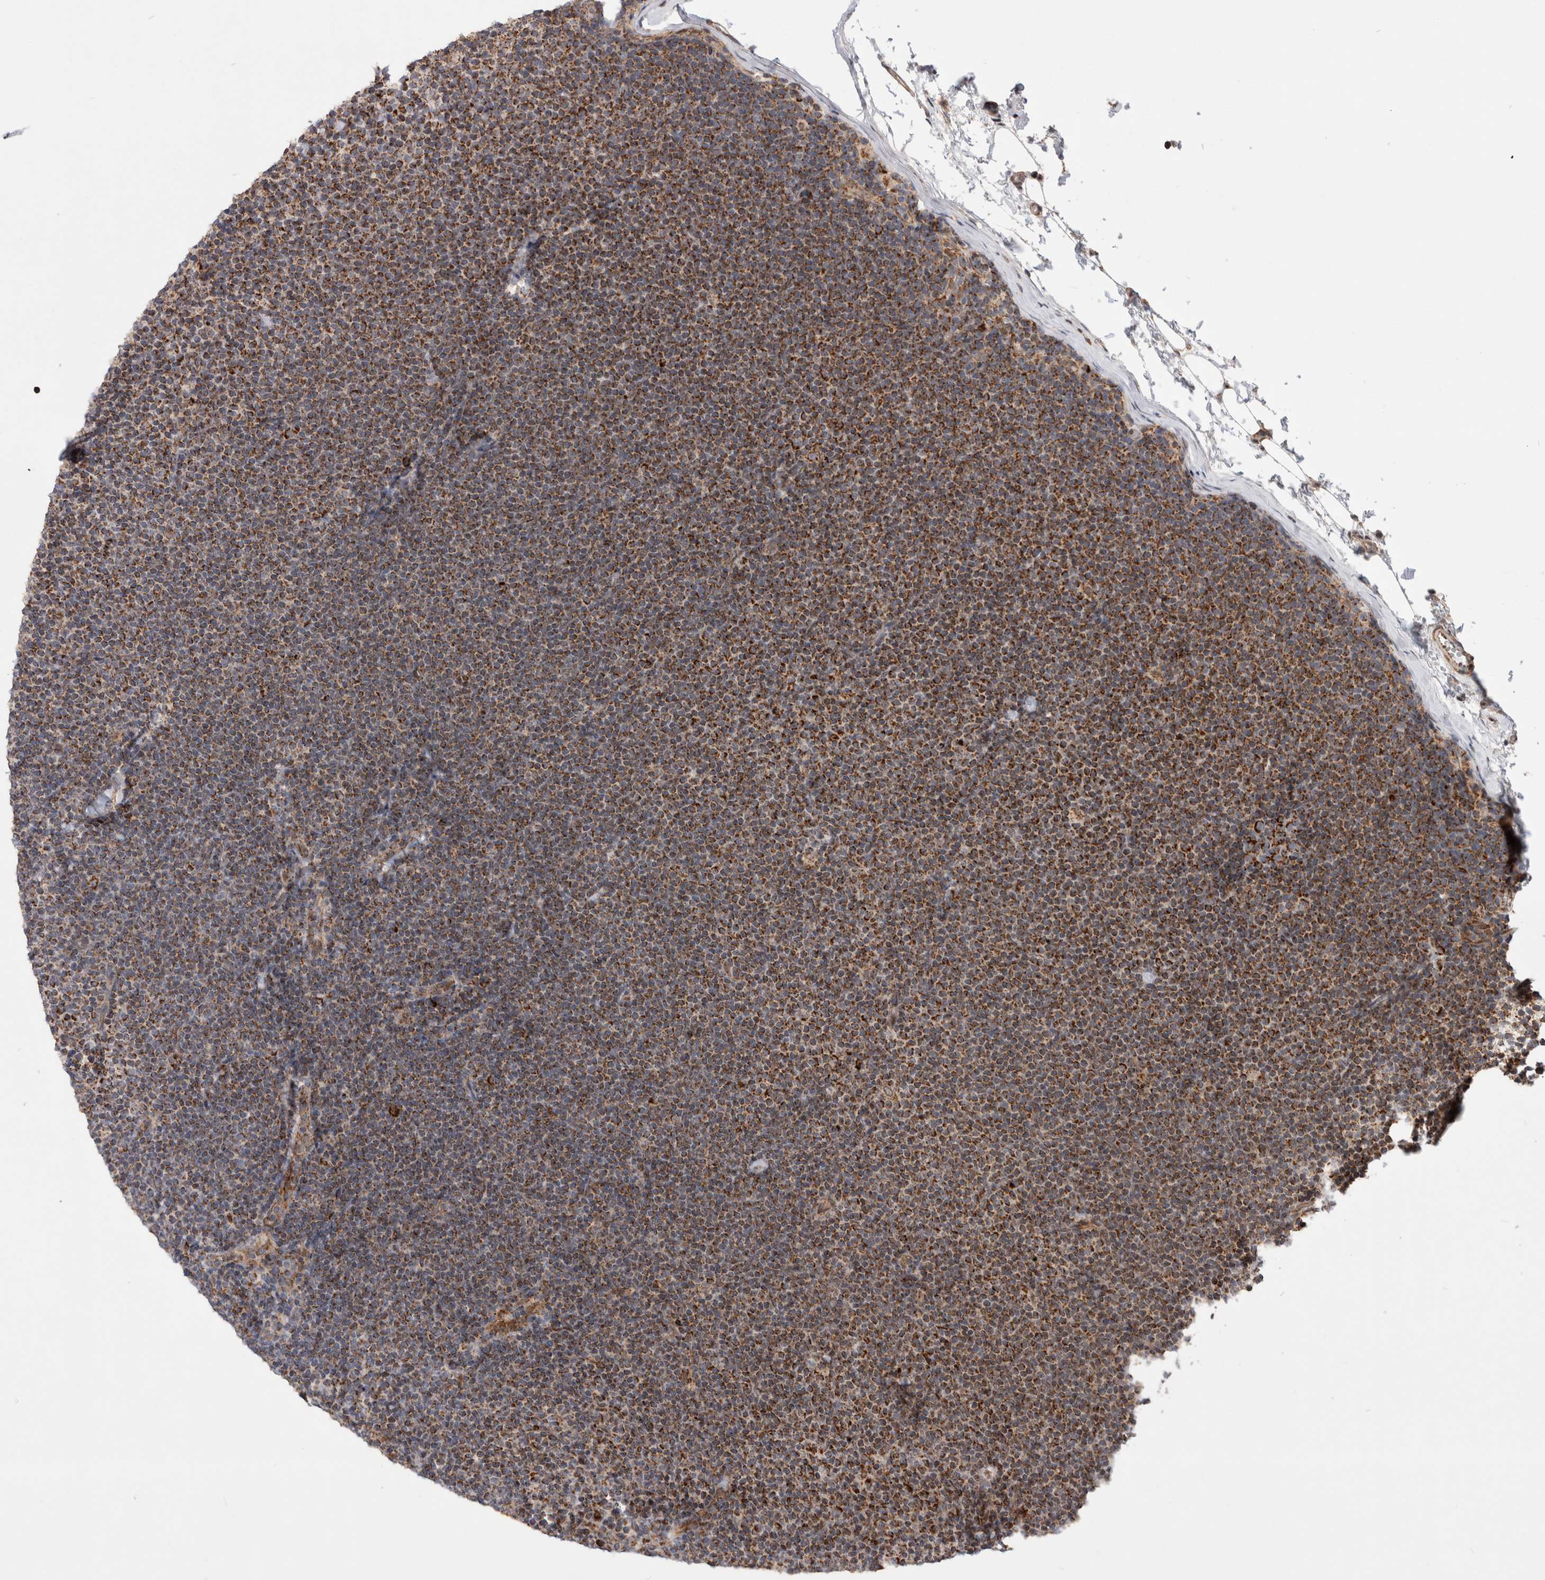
{"staining": {"intensity": "moderate", "quantity": ">75%", "location": "cytoplasmic/membranous"}, "tissue": "lymphoma", "cell_type": "Tumor cells", "image_type": "cancer", "snomed": [{"axis": "morphology", "description": "Malignant lymphoma, non-Hodgkin's type, Low grade"}, {"axis": "topography", "description": "Lymph node"}], "caption": "About >75% of tumor cells in lymphoma exhibit moderate cytoplasmic/membranous protein staining as visualized by brown immunohistochemical staining.", "gene": "MRPL37", "patient": {"sex": "female", "age": 53}}